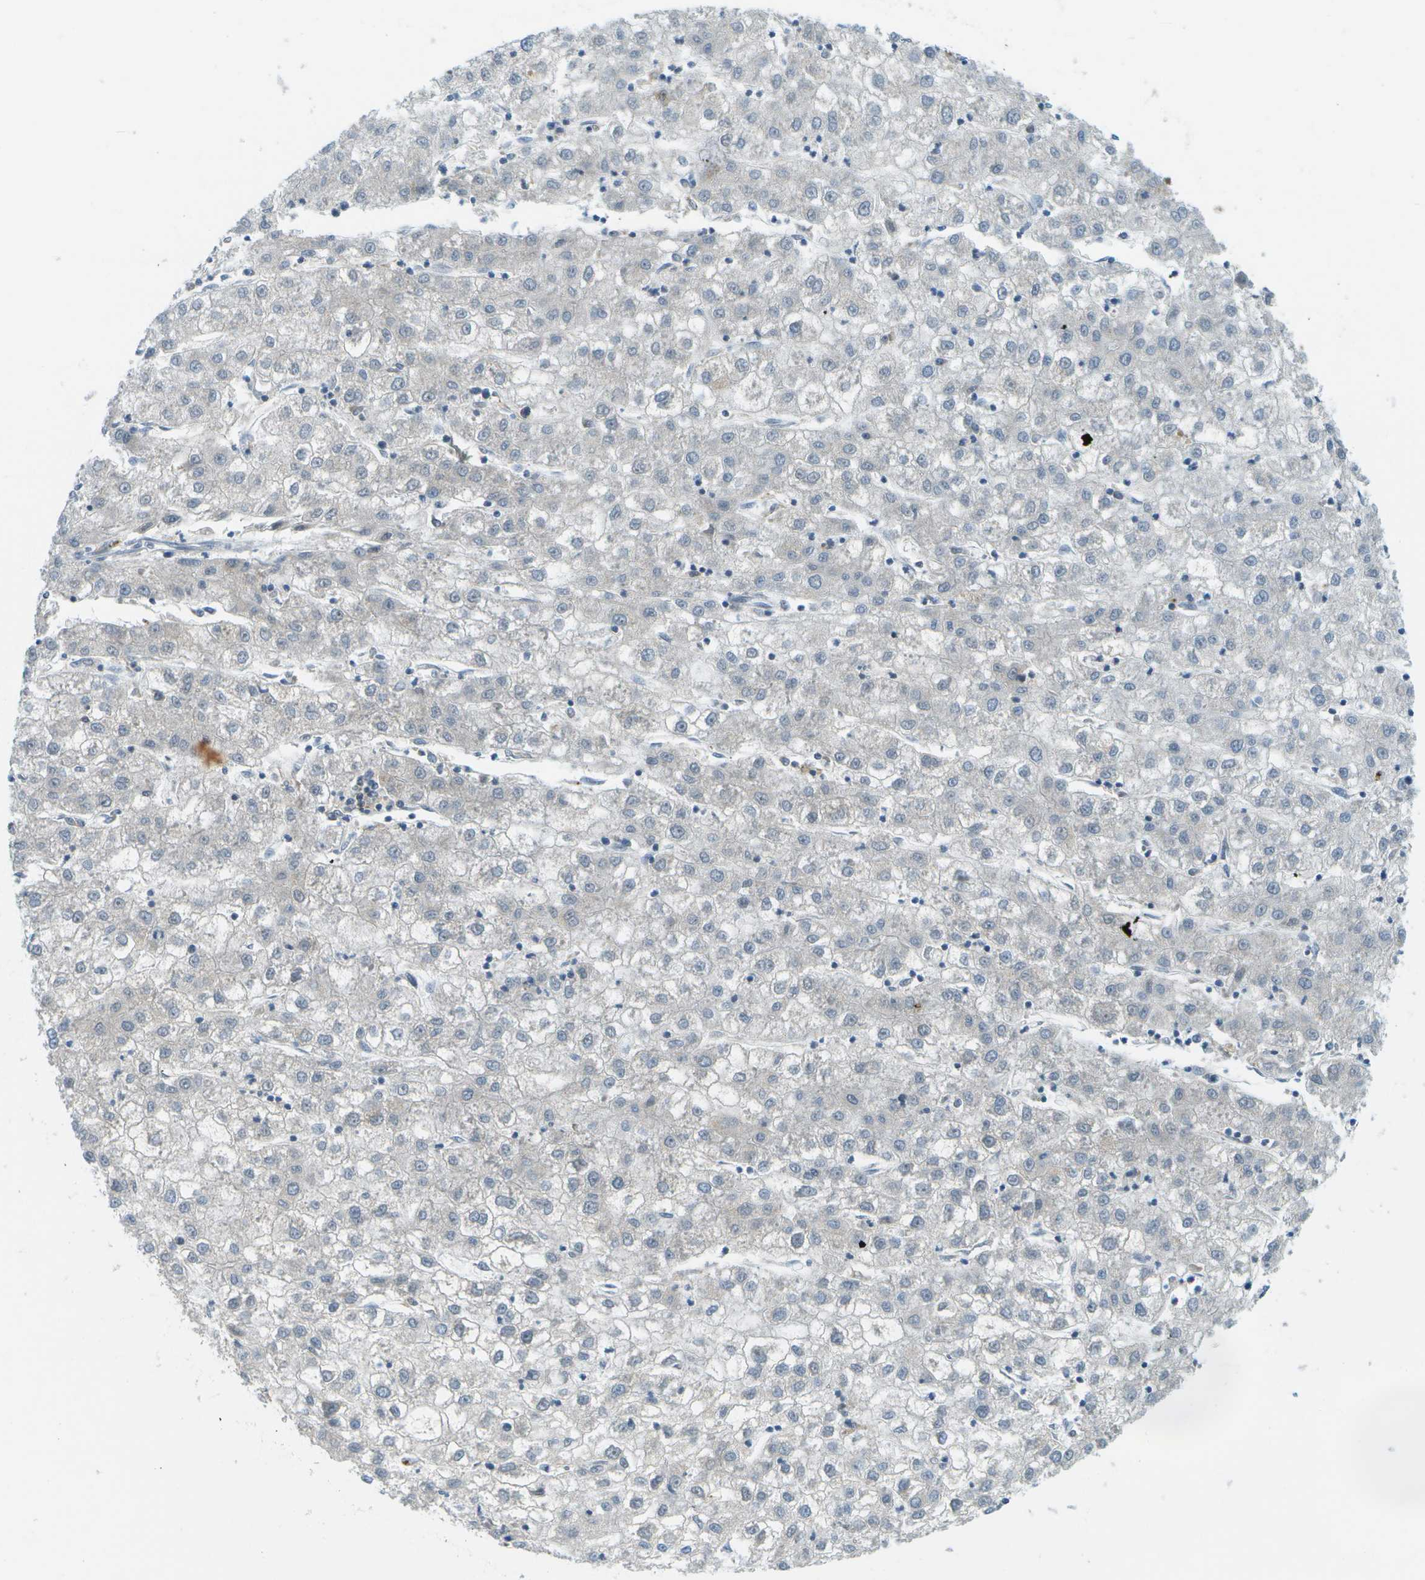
{"staining": {"intensity": "negative", "quantity": "none", "location": "none"}, "tissue": "liver cancer", "cell_type": "Tumor cells", "image_type": "cancer", "snomed": [{"axis": "morphology", "description": "Carcinoma, Hepatocellular, NOS"}, {"axis": "topography", "description": "Liver"}], "caption": "IHC image of neoplastic tissue: human liver cancer stained with DAB (3,3'-diaminobenzidine) demonstrates no significant protein expression in tumor cells. The staining is performed using DAB brown chromogen with nuclei counter-stained in using hematoxylin.", "gene": "CDH23", "patient": {"sex": "male", "age": 72}}